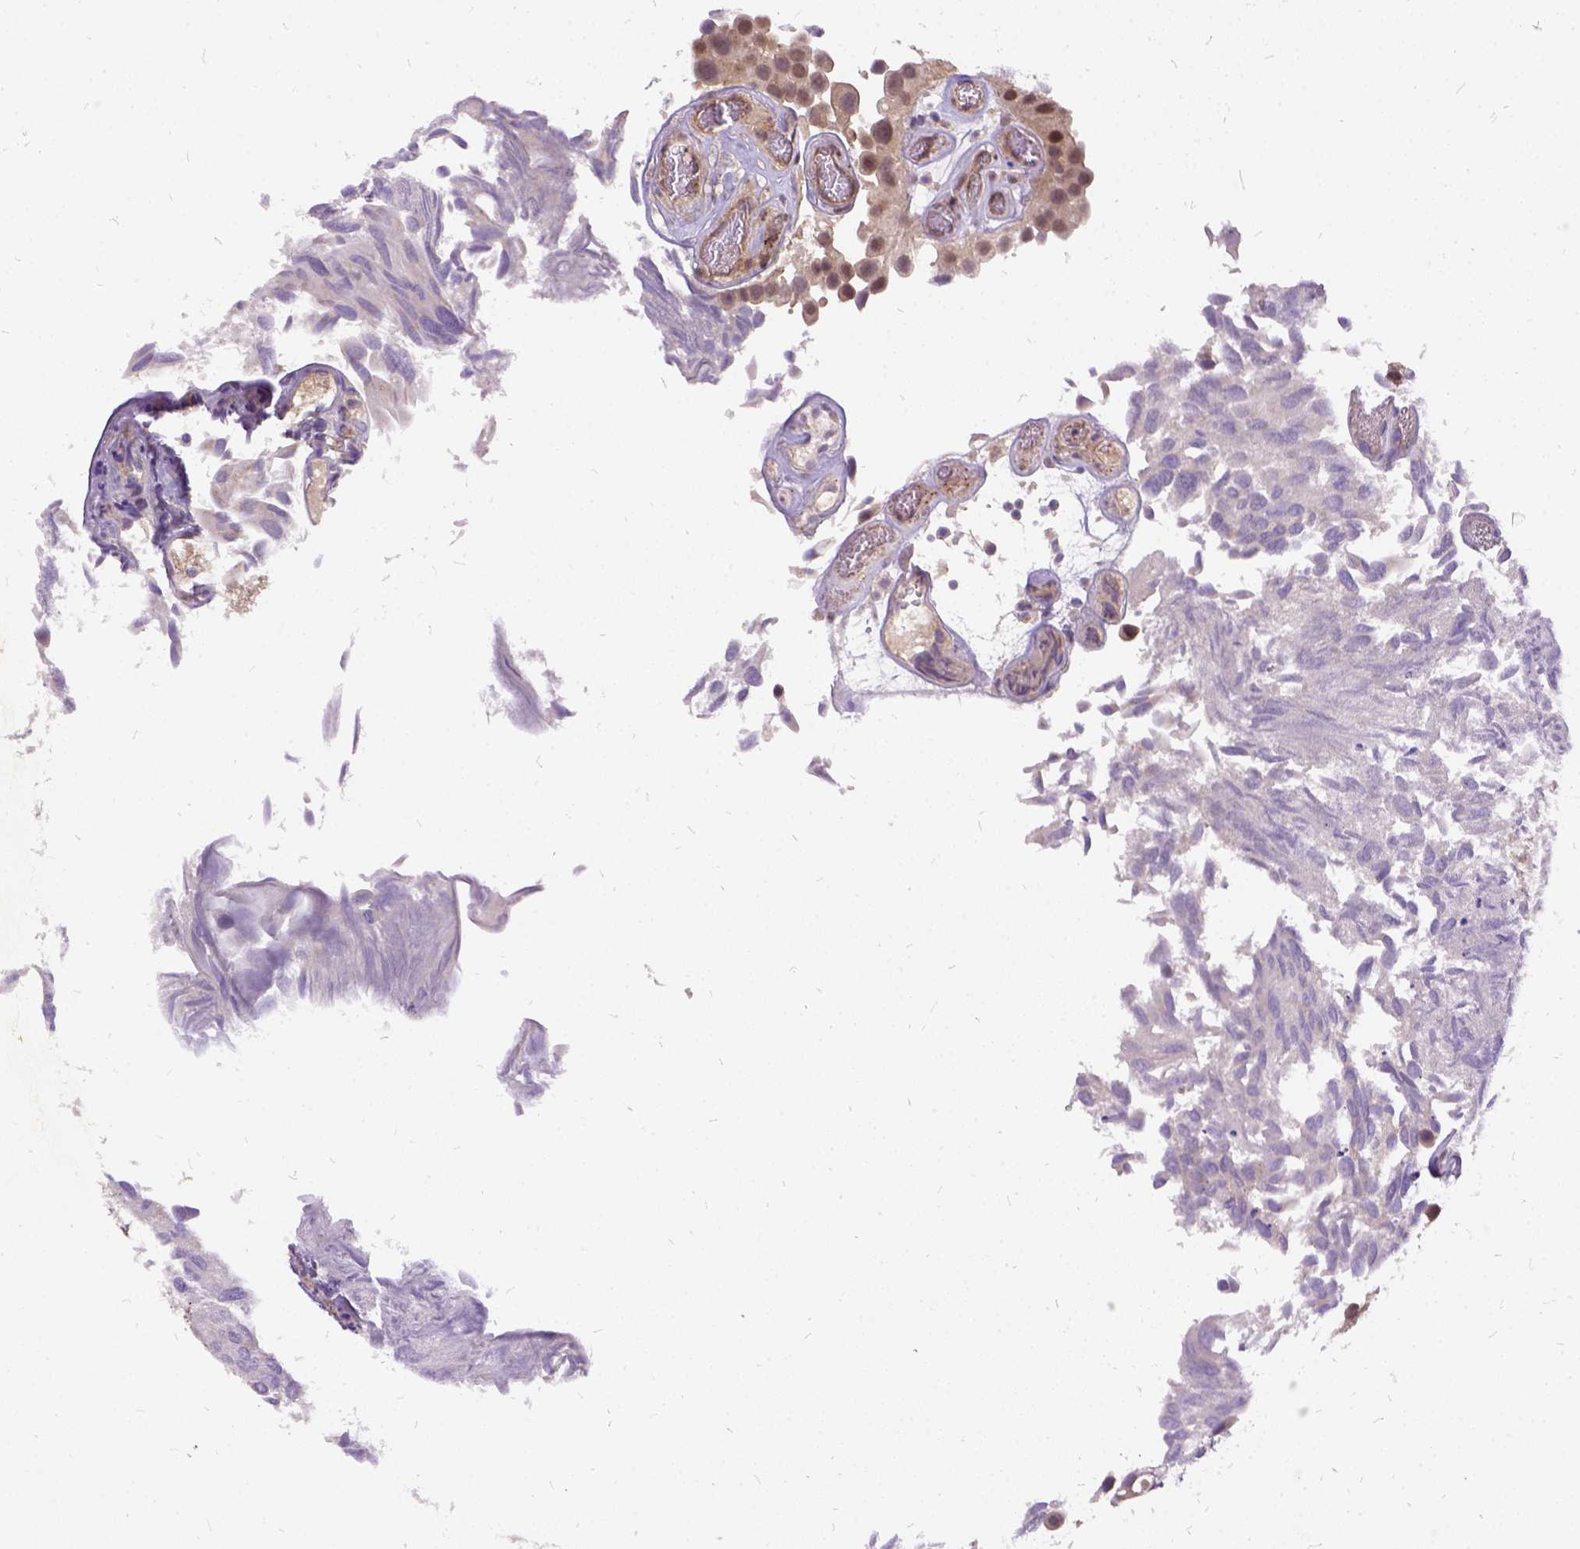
{"staining": {"intensity": "weak", "quantity": "<25%", "location": "cytoplasmic/membranous,nuclear"}, "tissue": "urothelial cancer", "cell_type": "Tumor cells", "image_type": "cancer", "snomed": [{"axis": "morphology", "description": "Urothelial carcinoma, Low grade"}, {"axis": "topography", "description": "Urinary bladder"}], "caption": "Immunohistochemistry (IHC) of low-grade urothelial carcinoma displays no positivity in tumor cells. Nuclei are stained in blue.", "gene": "ILRUN", "patient": {"sex": "female", "age": 69}}